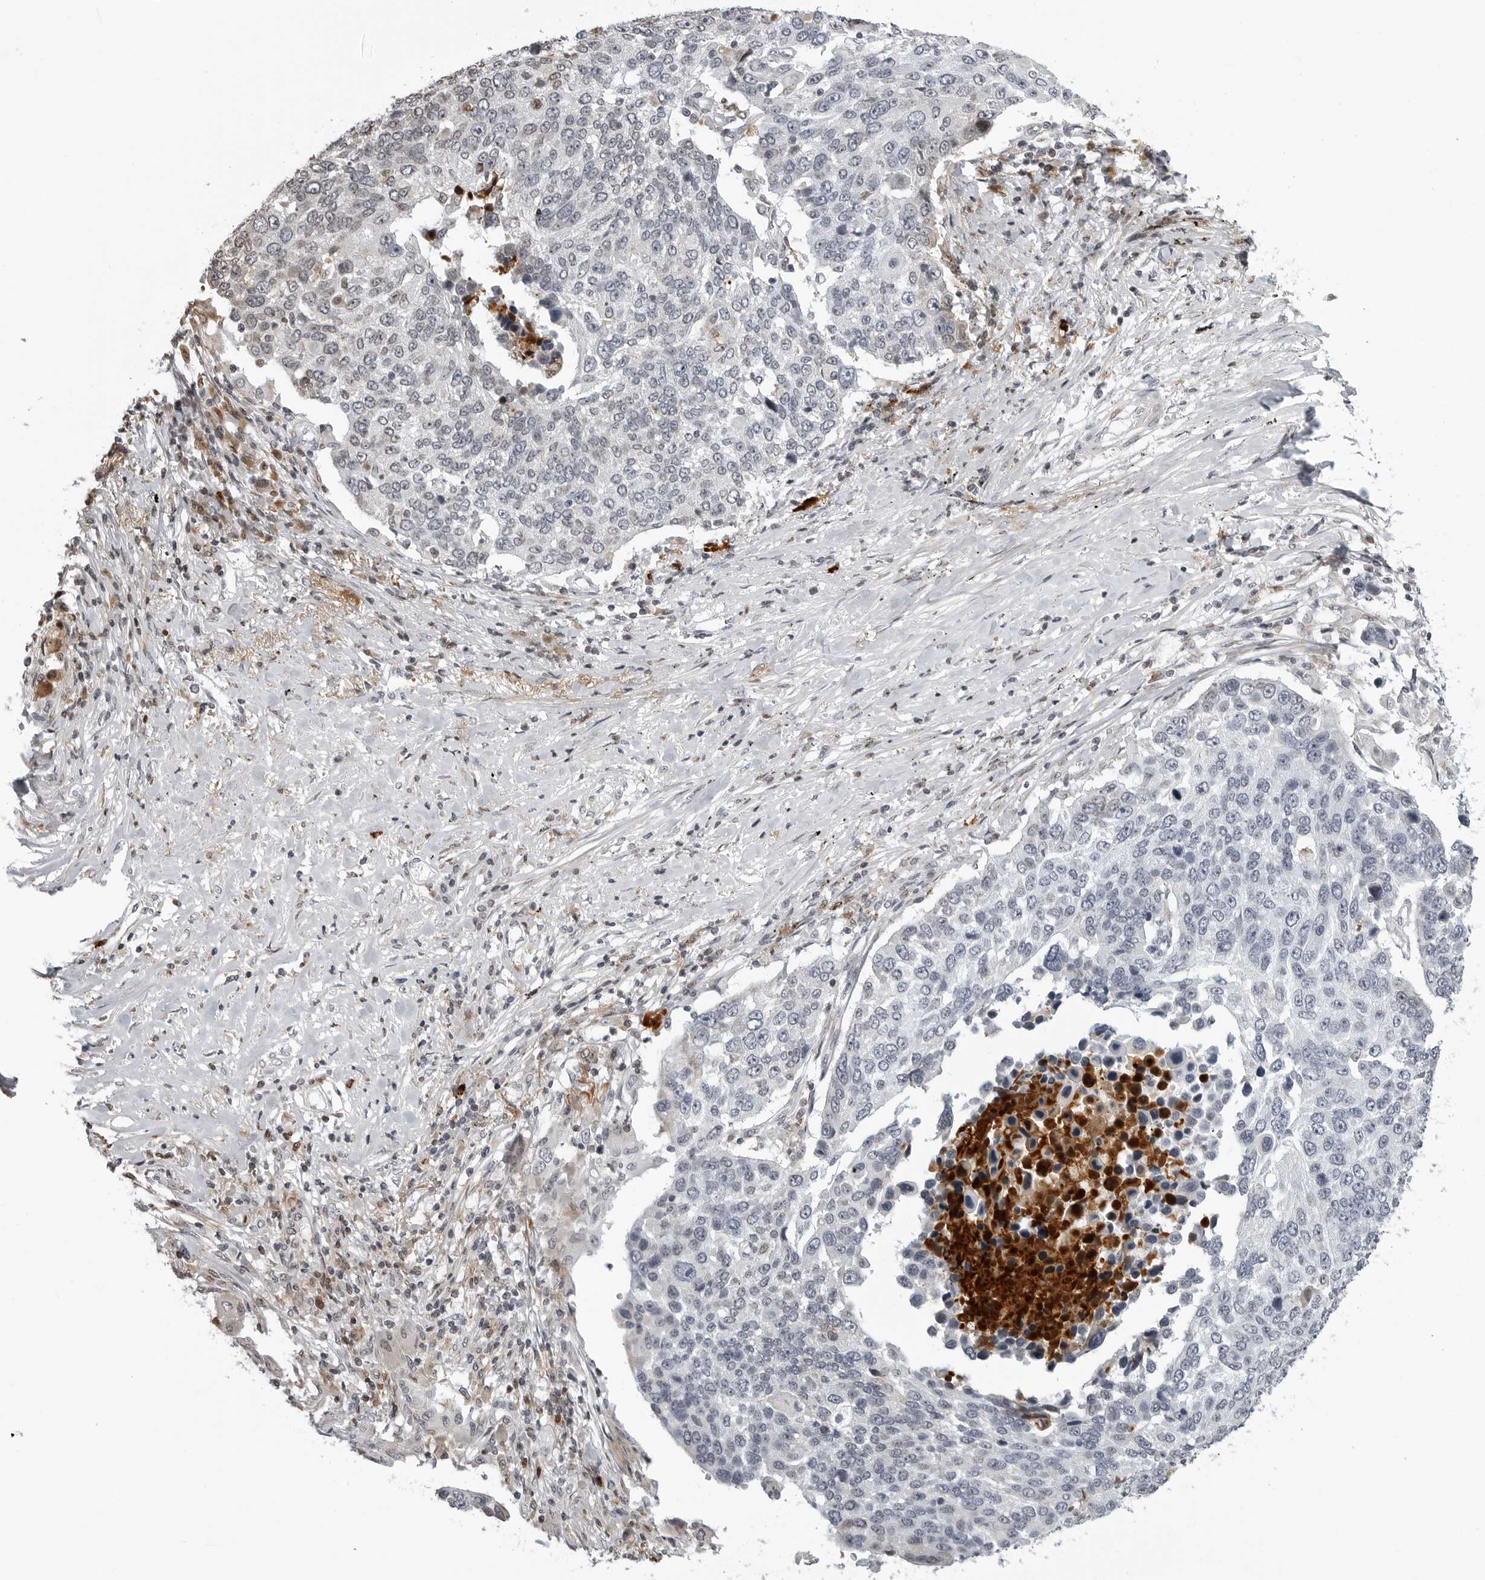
{"staining": {"intensity": "negative", "quantity": "none", "location": "none"}, "tissue": "lung cancer", "cell_type": "Tumor cells", "image_type": "cancer", "snomed": [{"axis": "morphology", "description": "Squamous cell carcinoma, NOS"}, {"axis": "topography", "description": "Lung"}], "caption": "Tumor cells are negative for protein expression in human squamous cell carcinoma (lung). The staining is performed using DAB brown chromogen with nuclei counter-stained in using hematoxylin.", "gene": "CXCR5", "patient": {"sex": "male", "age": 66}}